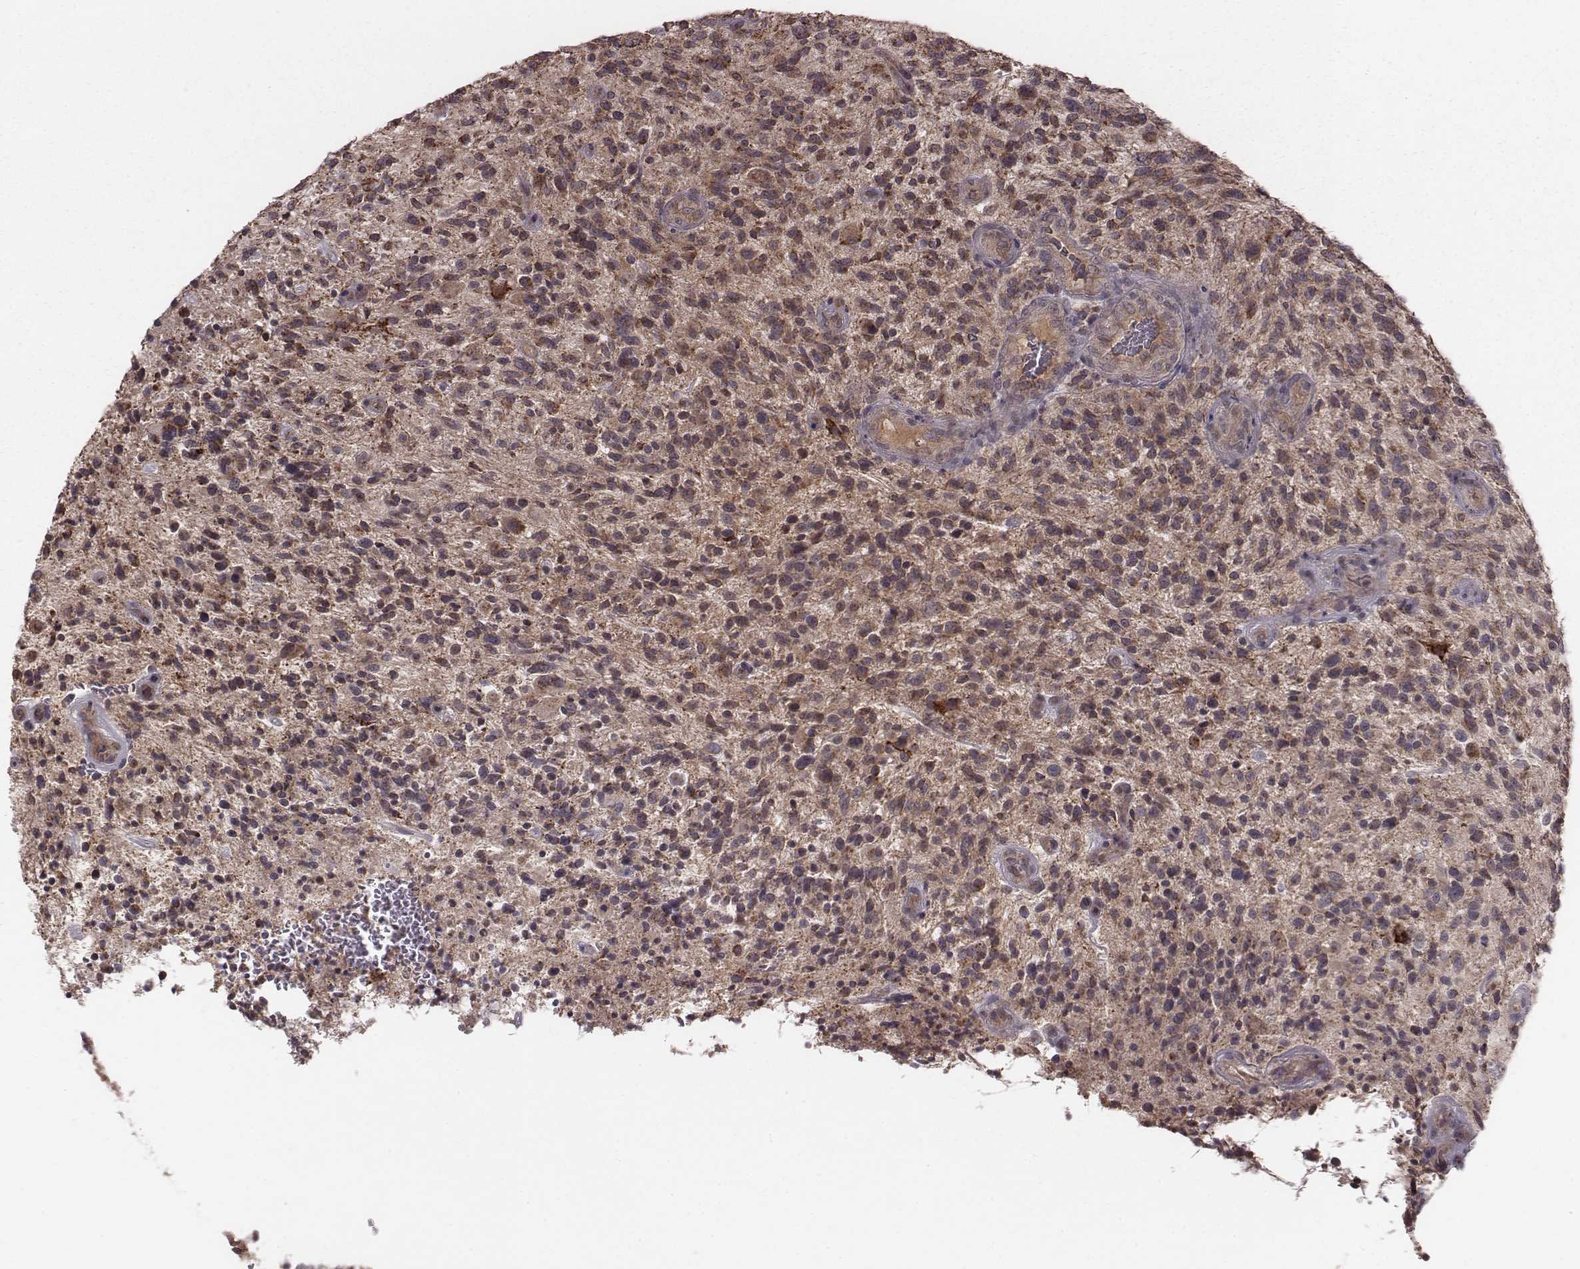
{"staining": {"intensity": "moderate", "quantity": ">75%", "location": "cytoplasmic/membranous"}, "tissue": "glioma", "cell_type": "Tumor cells", "image_type": "cancer", "snomed": [{"axis": "morphology", "description": "Glioma, malignant, High grade"}, {"axis": "topography", "description": "Brain"}], "caption": "High-magnification brightfield microscopy of glioma stained with DAB (brown) and counterstained with hematoxylin (blue). tumor cells exhibit moderate cytoplasmic/membranous expression is seen in approximately>75% of cells.", "gene": "PDCD2L", "patient": {"sex": "male", "age": 47}}